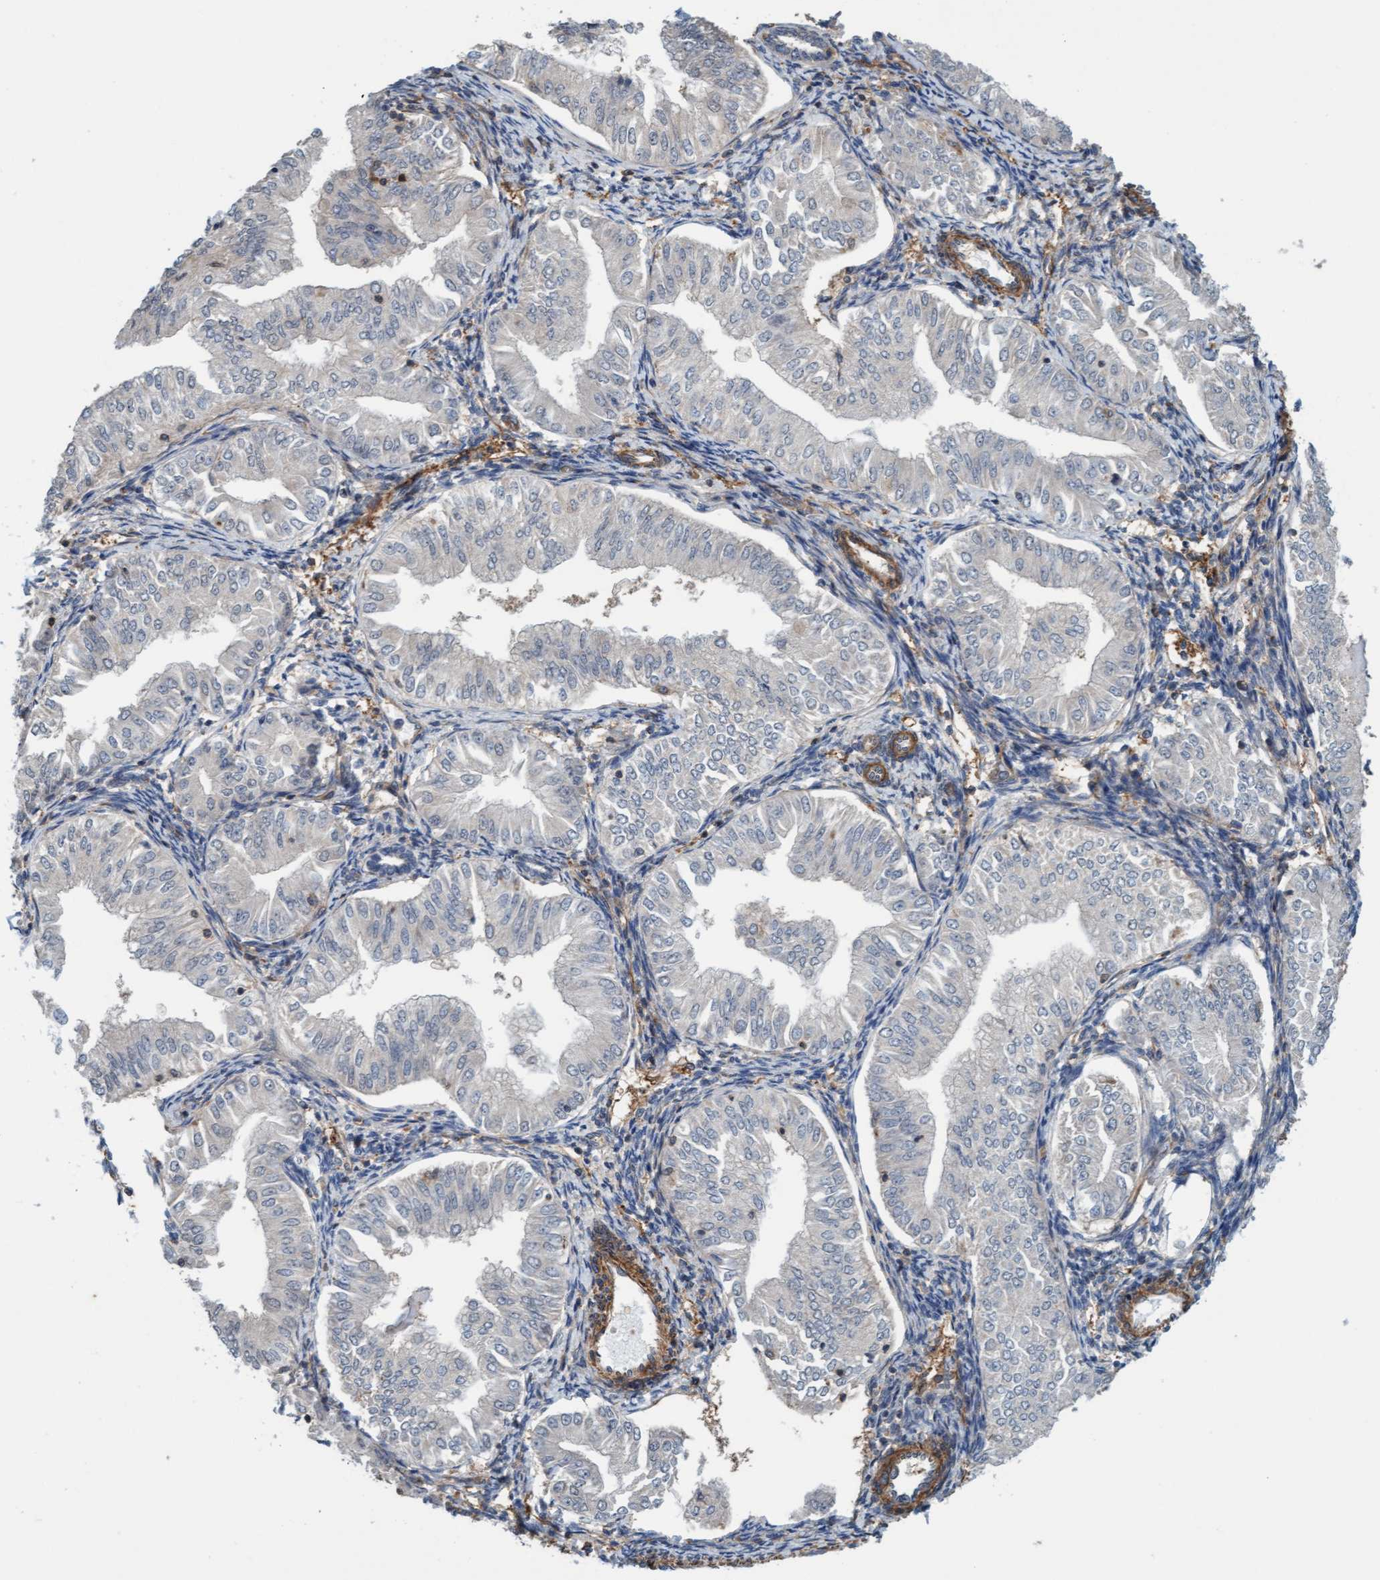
{"staining": {"intensity": "negative", "quantity": "none", "location": "none"}, "tissue": "endometrial cancer", "cell_type": "Tumor cells", "image_type": "cancer", "snomed": [{"axis": "morphology", "description": "Normal tissue, NOS"}, {"axis": "morphology", "description": "Adenocarcinoma, NOS"}, {"axis": "topography", "description": "Endometrium"}], "caption": "Endometrial cancer (adenocarcinoma) was stained to show a protein in brown. There is no significant expression in tumor cells. Nuclei are stained in blue.", "gene": "FMNL3", "patient": {"sex": "female", "age": 53}}